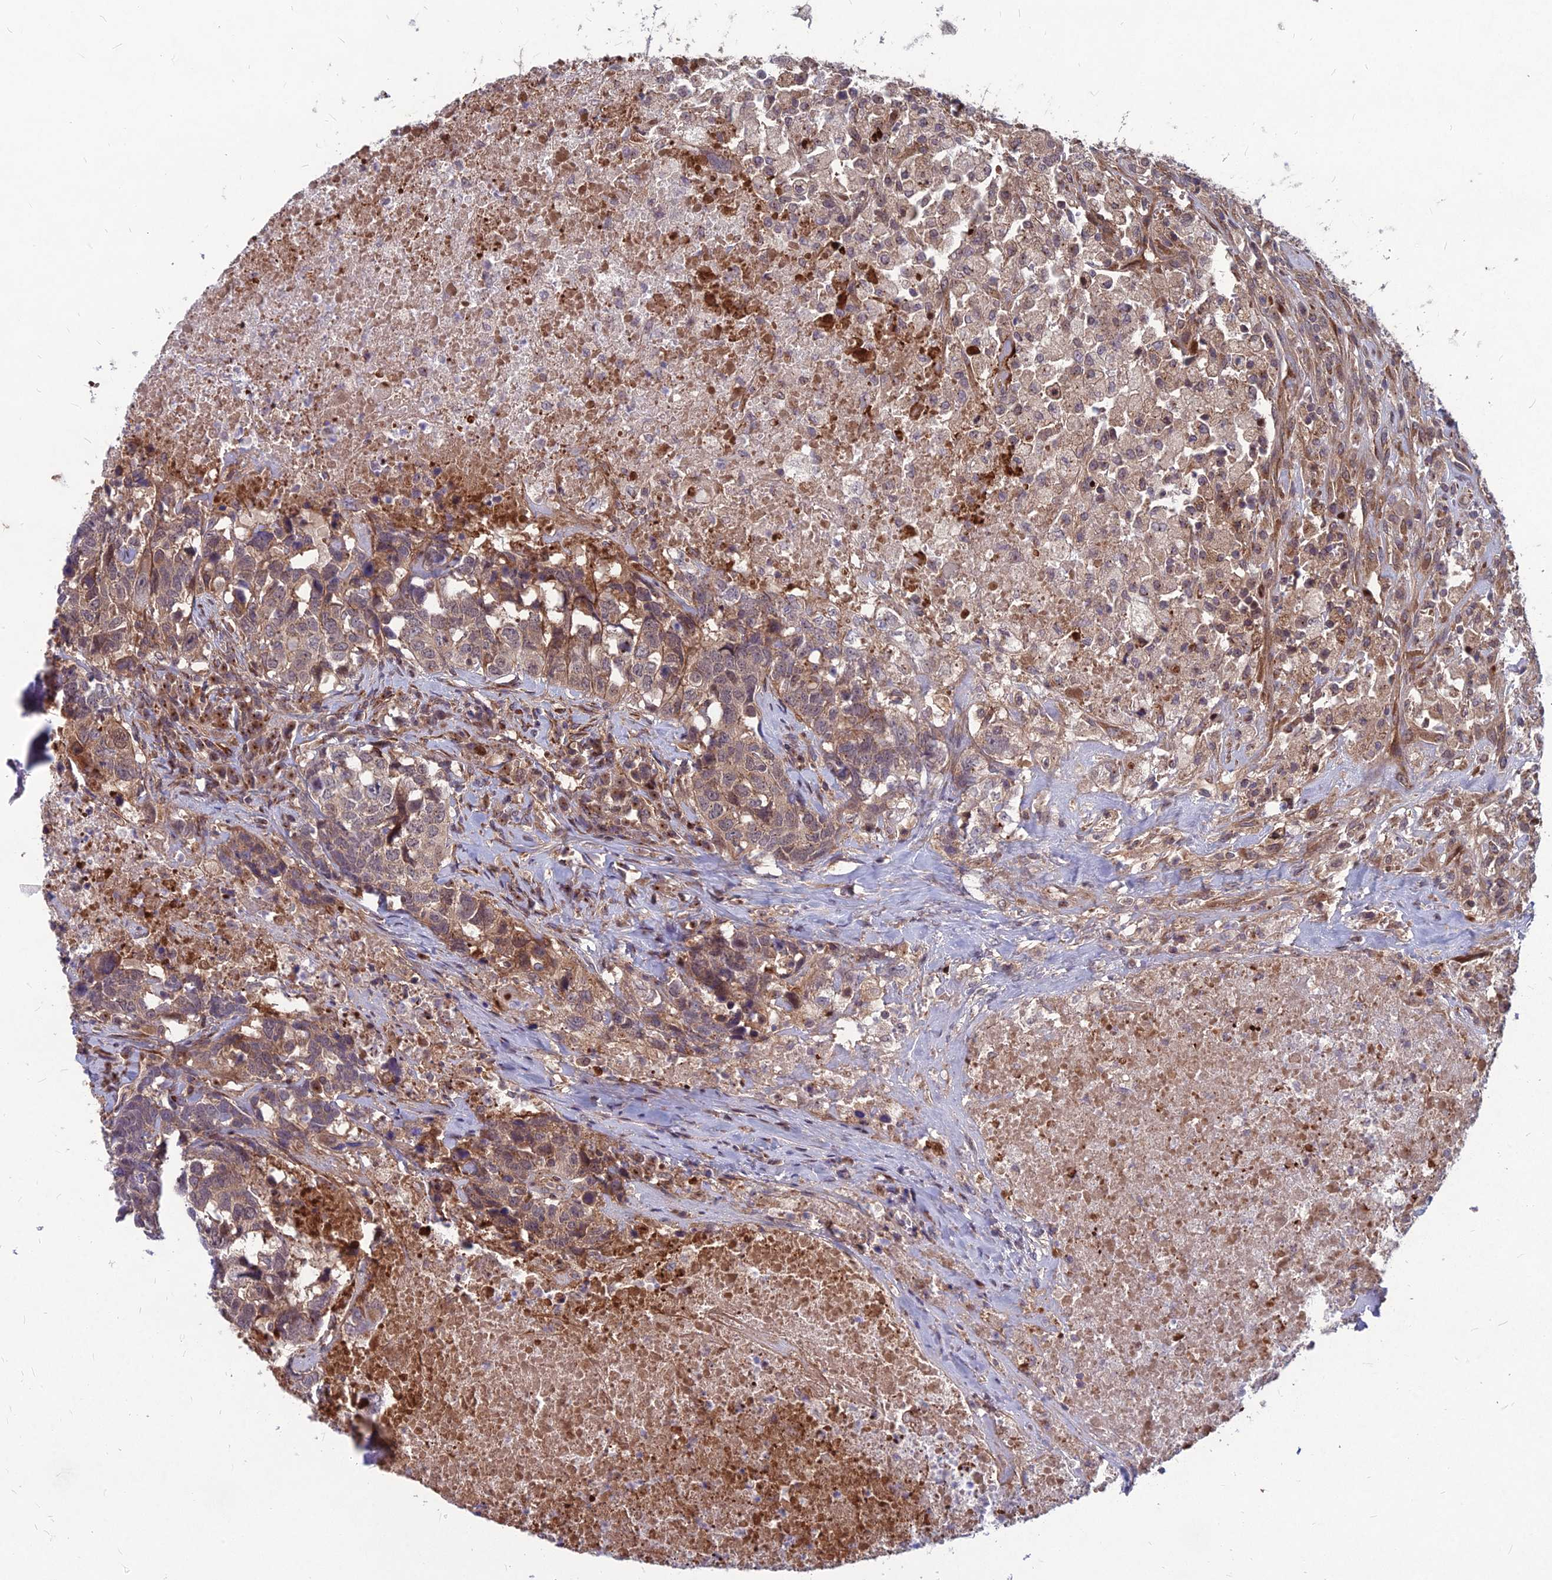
{"staining": {"intensity": "moderate", "quantity": "<25%", "location": "cytoplasmic/membranous"}, "tissue": "head and neck cancer", "cell_type": "Tumor cells", "image_type": "cancer", "snomed": [{"axis": "morphology", "description": "Squamous cell carcinoma, NOS"}, {"axis": "topography", "description": "Head-Neck"}], "caption": "An IHC image of tumor tissue is shown. Protein staining in brown highlights moderate cytoplasmic/membranous positivity in head and neck squamous cell carcinoma within tumor cells.", "gene": "MFSD8", "patient": {"sex": "male", "age": 66}}